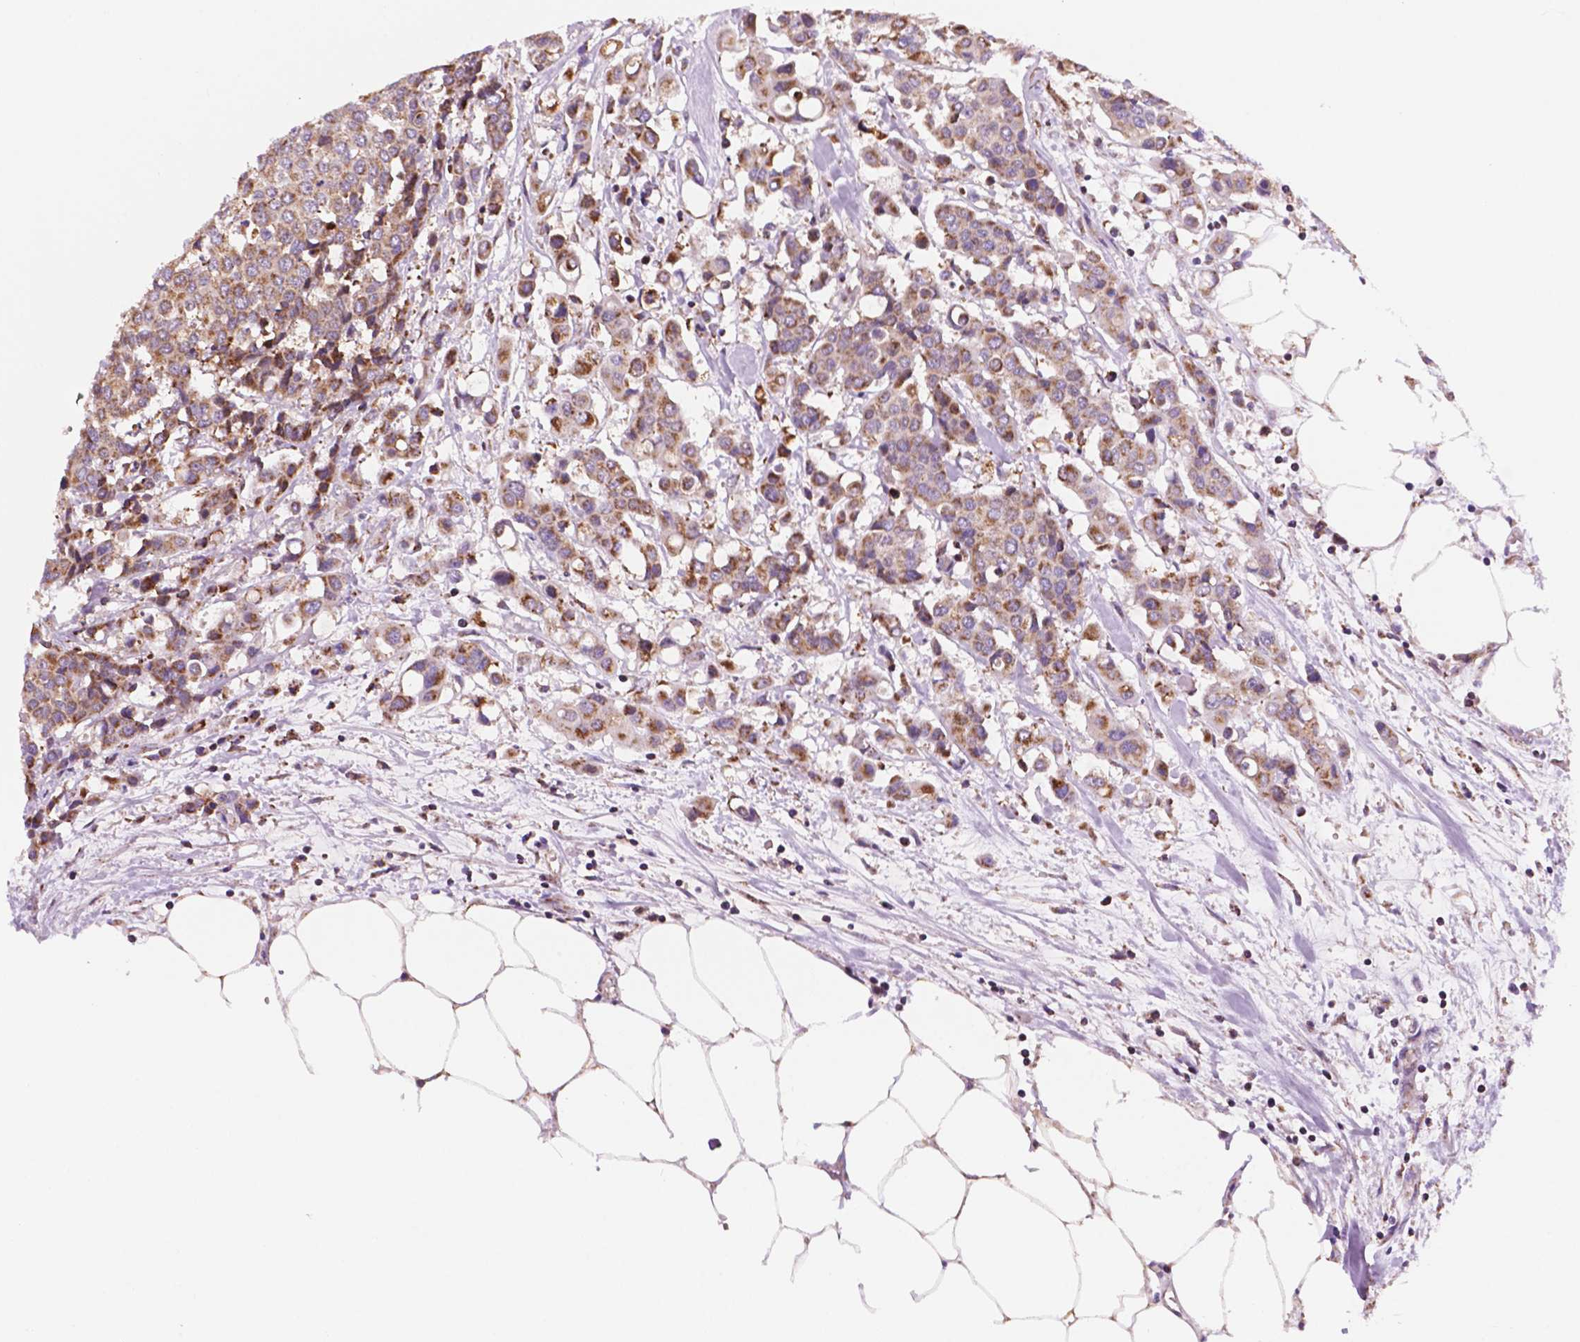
{"staining": {"intensity": "moderate", "quantity": ">75%", "location": "cytoplasmic/membranous"}, "tissue": "carcinoid", "cell_type": "Tumor cells", "image_type": "cancer", "snomed": [{"axis": "morphology", "description": "Carcinoid, malignant, NOS"}, {"axis": "topography", "description": "Colon"}], "caption": "Tumor cells reveal medium levels of moderate cytoplasmic/membranous positivity in approximately >75% of cells in malignant carcinoid.", "gene": "GEMIN4", "patient": {"sex": "male", "age": 81}}